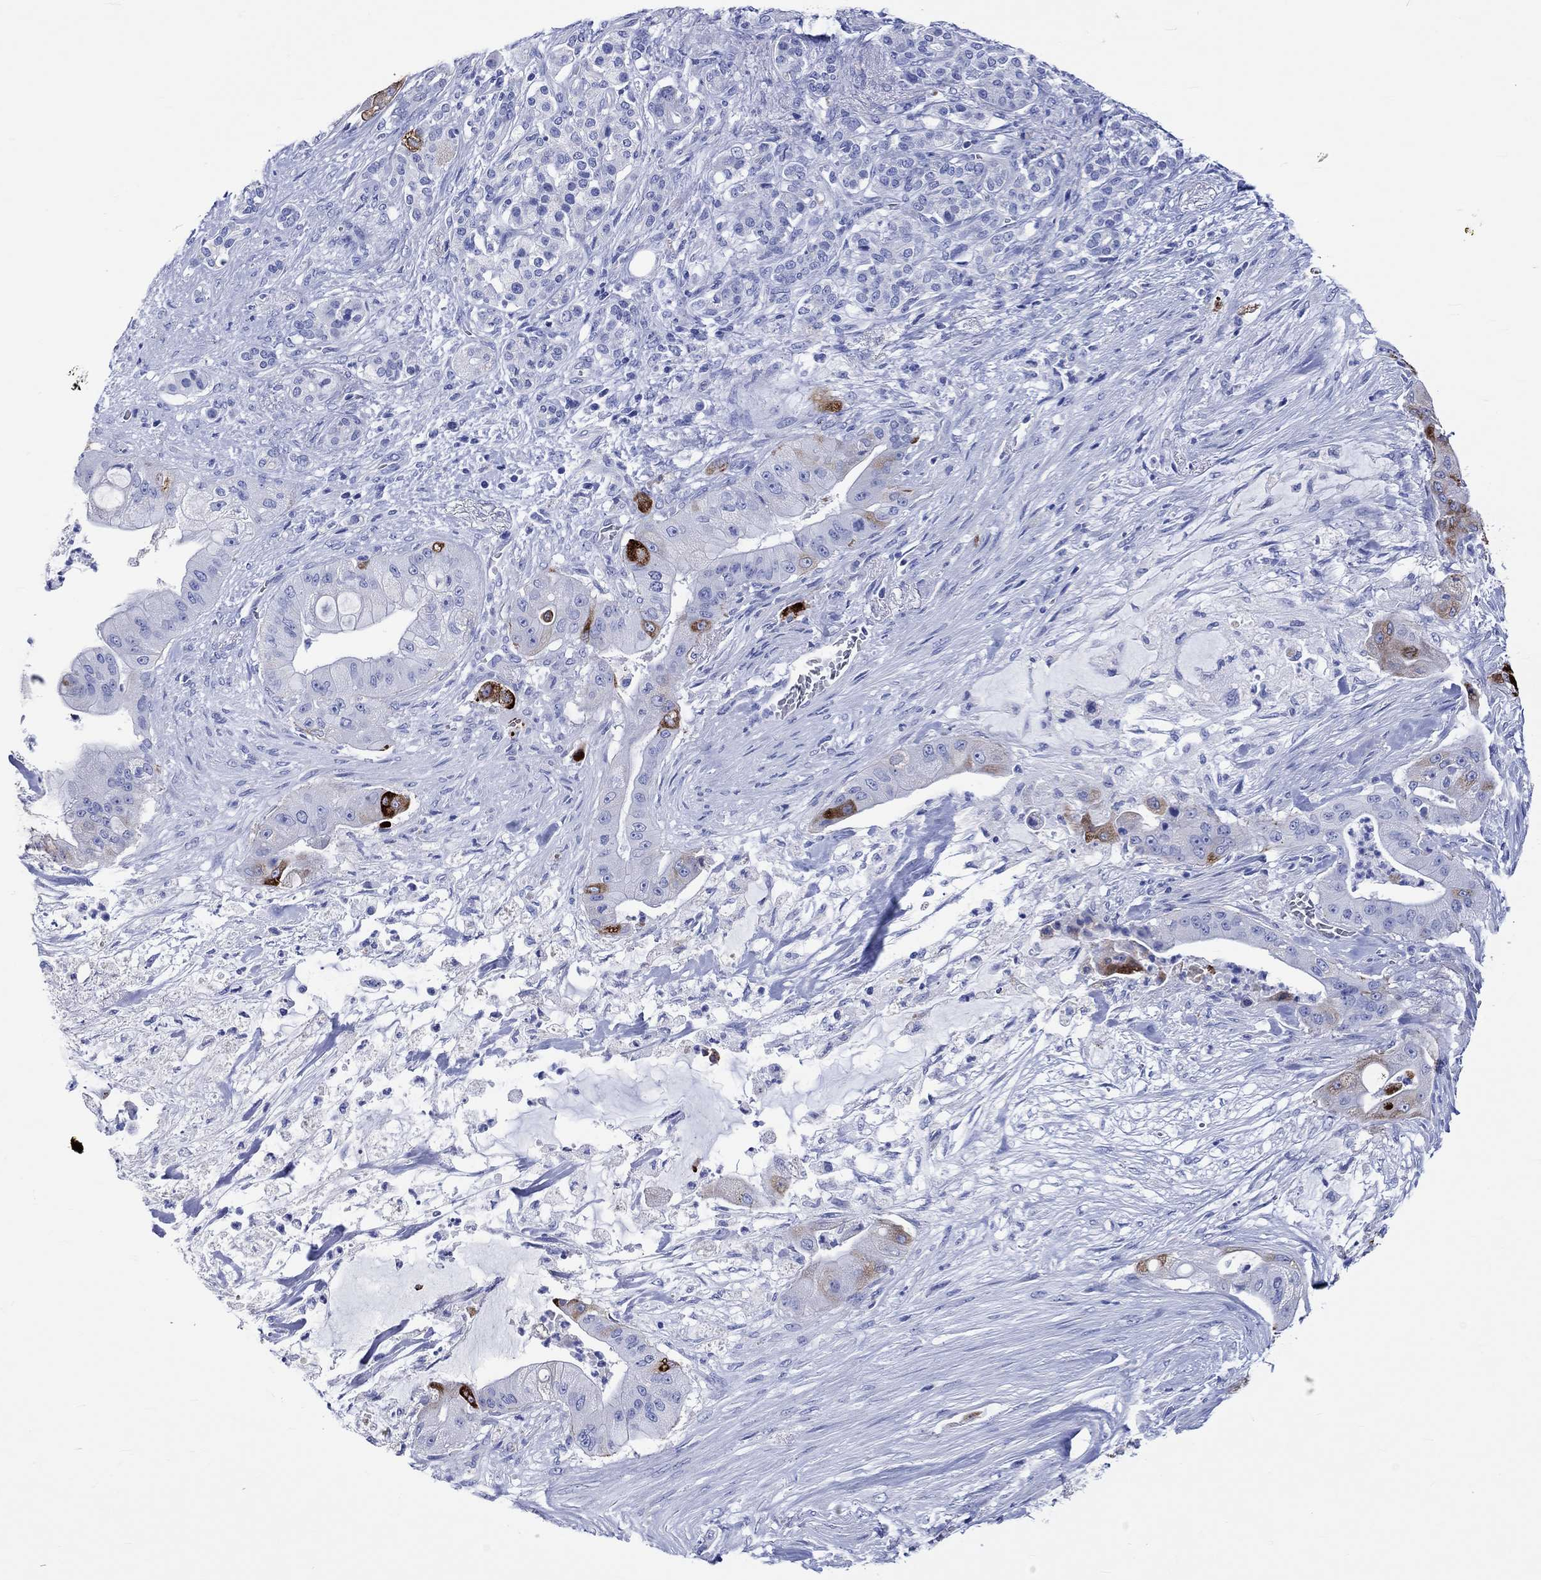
{"staining": {"intensity": "strong", "quantity": "<25%", "location": "cytoplasmic/membranous"}, "tissue": "pancreatic cancer", "cell_type": "Tumor cells", "image_type": "cancer", "snomed": [{"axis": "morphology", "description": "Normal tissue, NOS"}, {"axis": "morphology", "description": "Inflammation, NOS"}, {"axis": "morphology", "description": "Adenocarcinoma, NOS"}, {"axis": "topography", "description": "Pancreas"}], "caption": "This histopathology image demonstrates IHC staining of adenocarcinoma (pancreatic), with medium strong cytoplasmic/membranous expression in about <25% of tumor cells.", "gene": "KLHL33", "patient": {"sex": "male", "age": 57}}